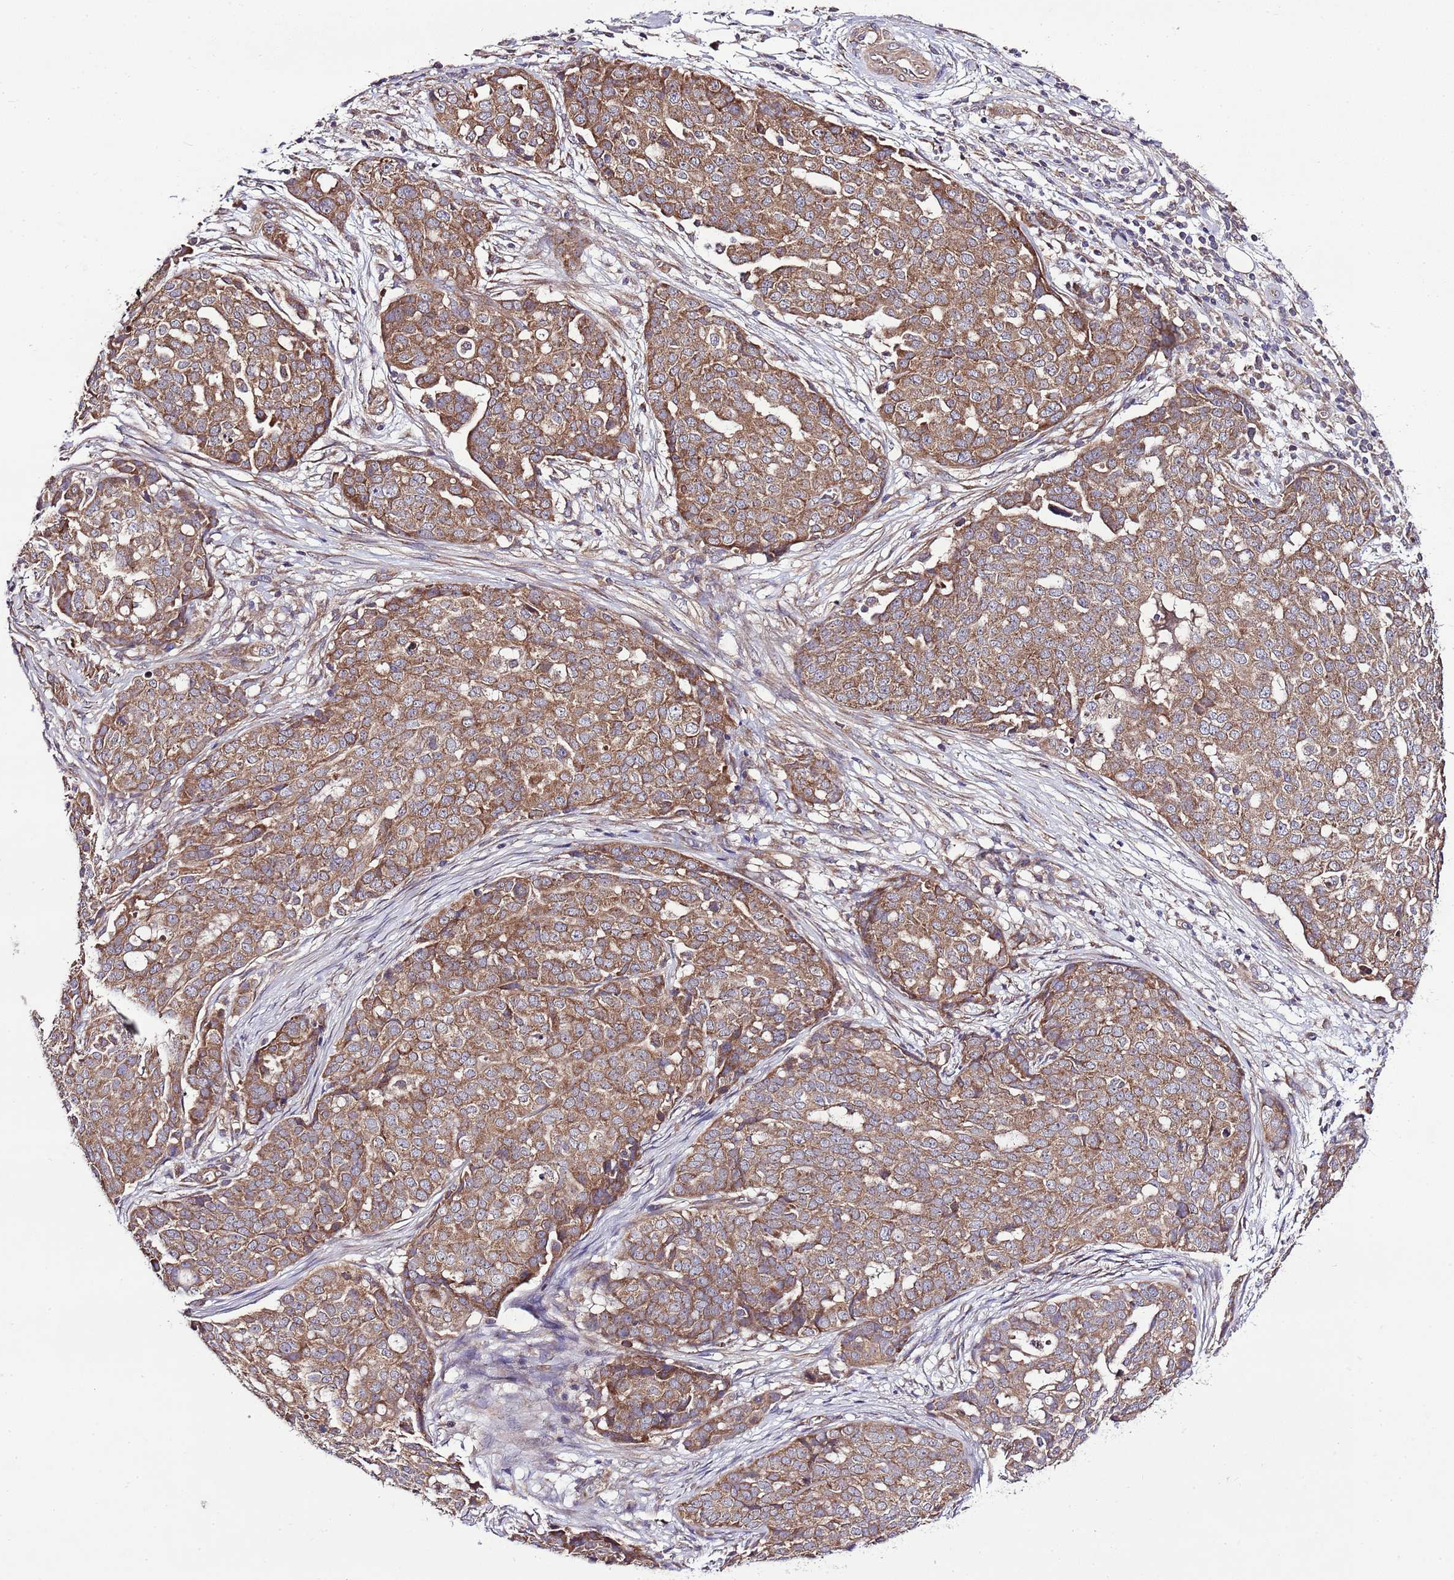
{"staining": {"intensity": "moderate", "quantity": ">75%", "location": "cytoplasmic/membranous"}, "tissue": "ovarian cancer", "cell_type": "Tumor cells", "image_type": "cancer", "snomed": [{"axis": "morphology", "description": "Cystadenocarcinoma, serous, NOS"}, {"axis": "topography", "description": "Soft tissue"}, {"axis": "topography", "description": "Ovary"}], "caption": "DAB (3,3'-diaminobenzidine) immunohistochemical staining of human ovarian serous cystadenocarcinoma shows moderate cytoplasmic/membranous protein positivity in approximately >75% of tumor cells. (DAB = brown stain, brightfield microscopy at high magnification).", "gene": "MFNG", "patient": {"sex": "female", "age": 57}}